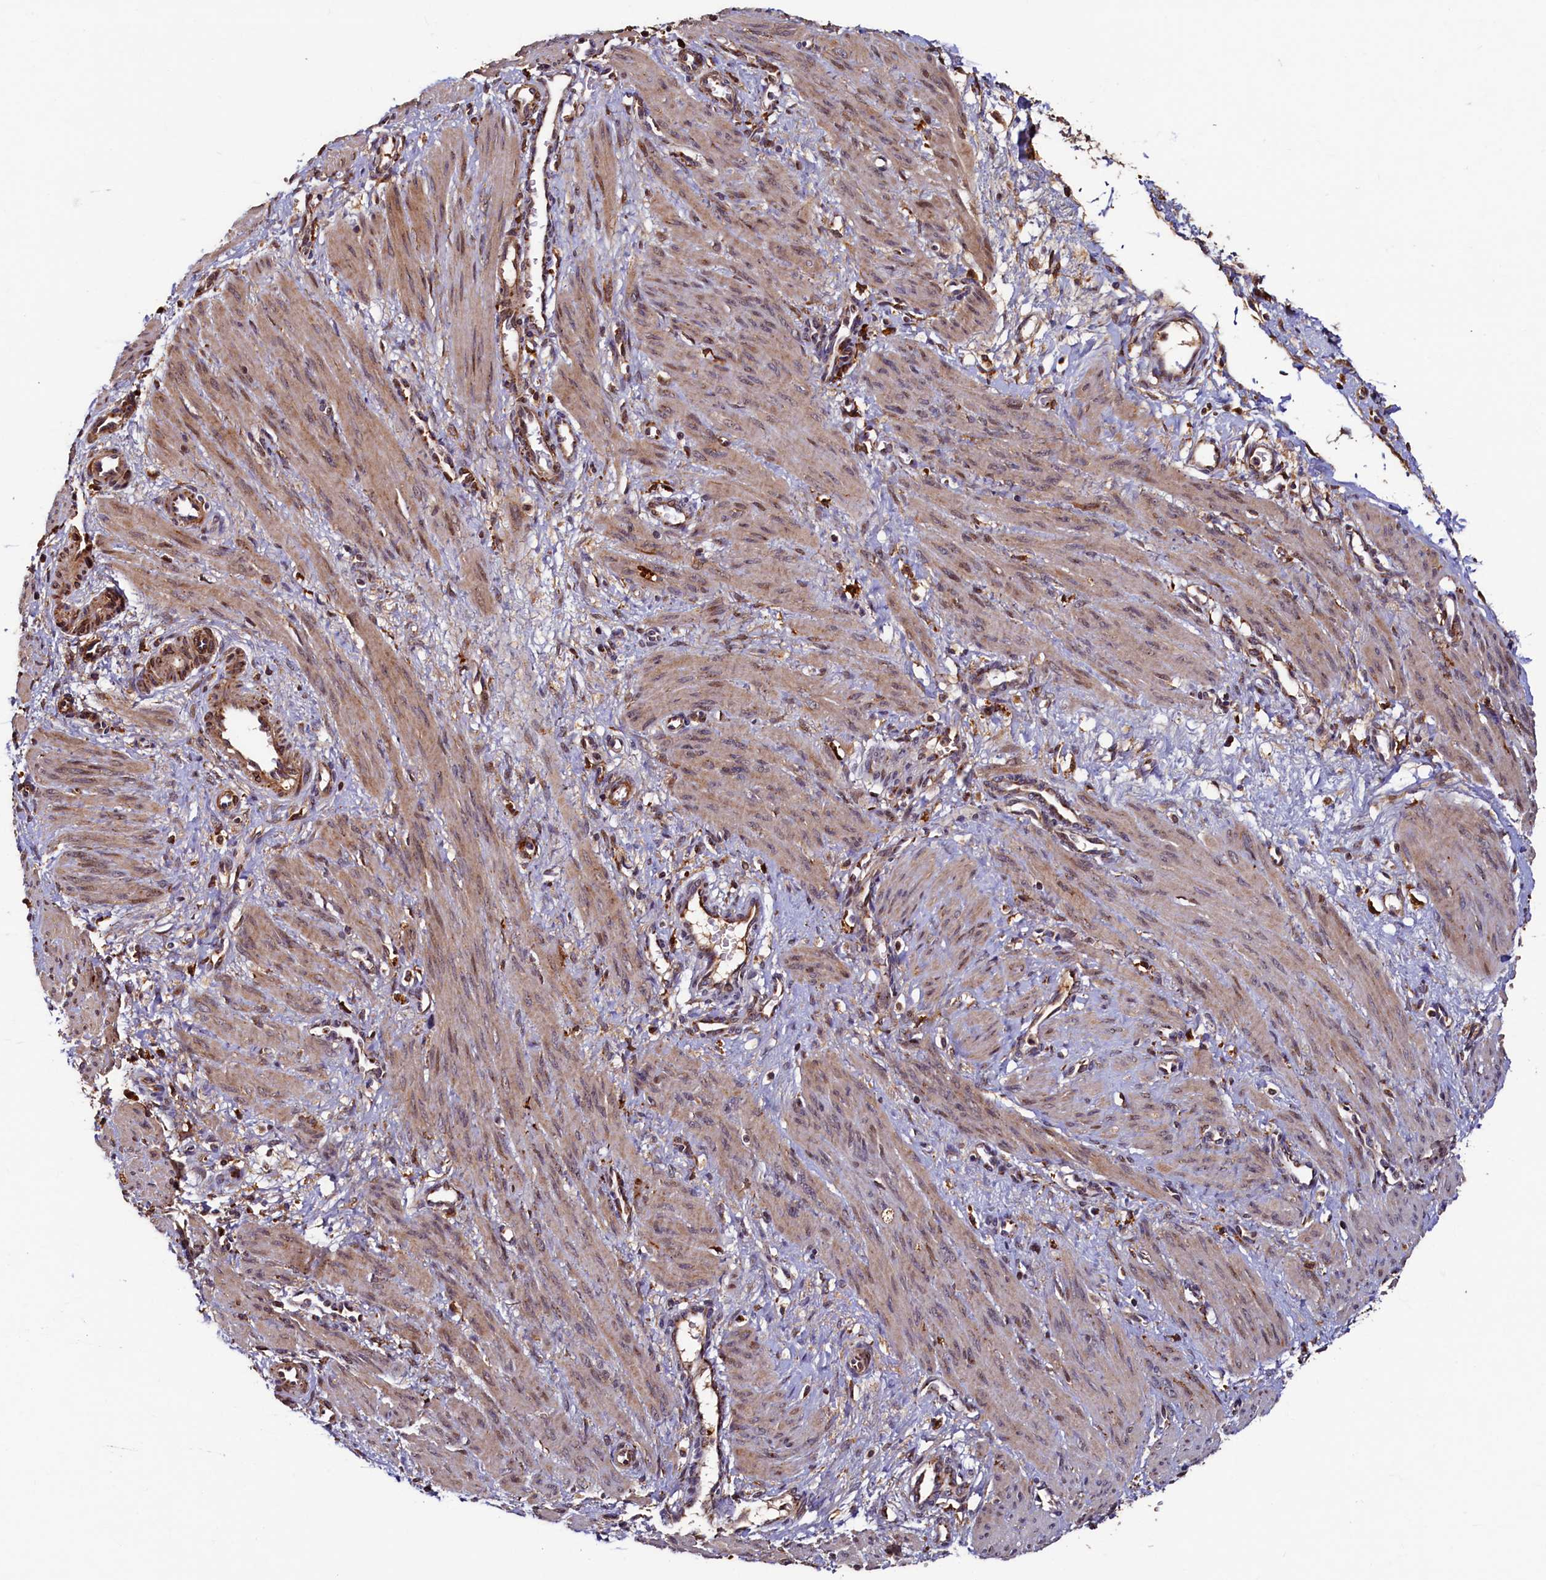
{"staining": {"intensity": "moderate", "quantity": ">75%", "location": "cytoplasmic/membranous,nuclear"}, "tissue": "smooth muscle", "cell_type": "Smooth muscle cells", "image_type": "normal", "snomed": [{"axis": "morphology", "description": "Normal tissue, NOS"}, {"axis": "topography", "description": "Endometrium"}], "caption": "The histopathology image exhibits staining of normal smooth muscle, revealing moderate cytoplasmic/membranous,nuclear protein staining (brown color) within smooth muscle cells.", "gene": "NCKAP5L", "patient": {"sex": "female", "age": 33}}